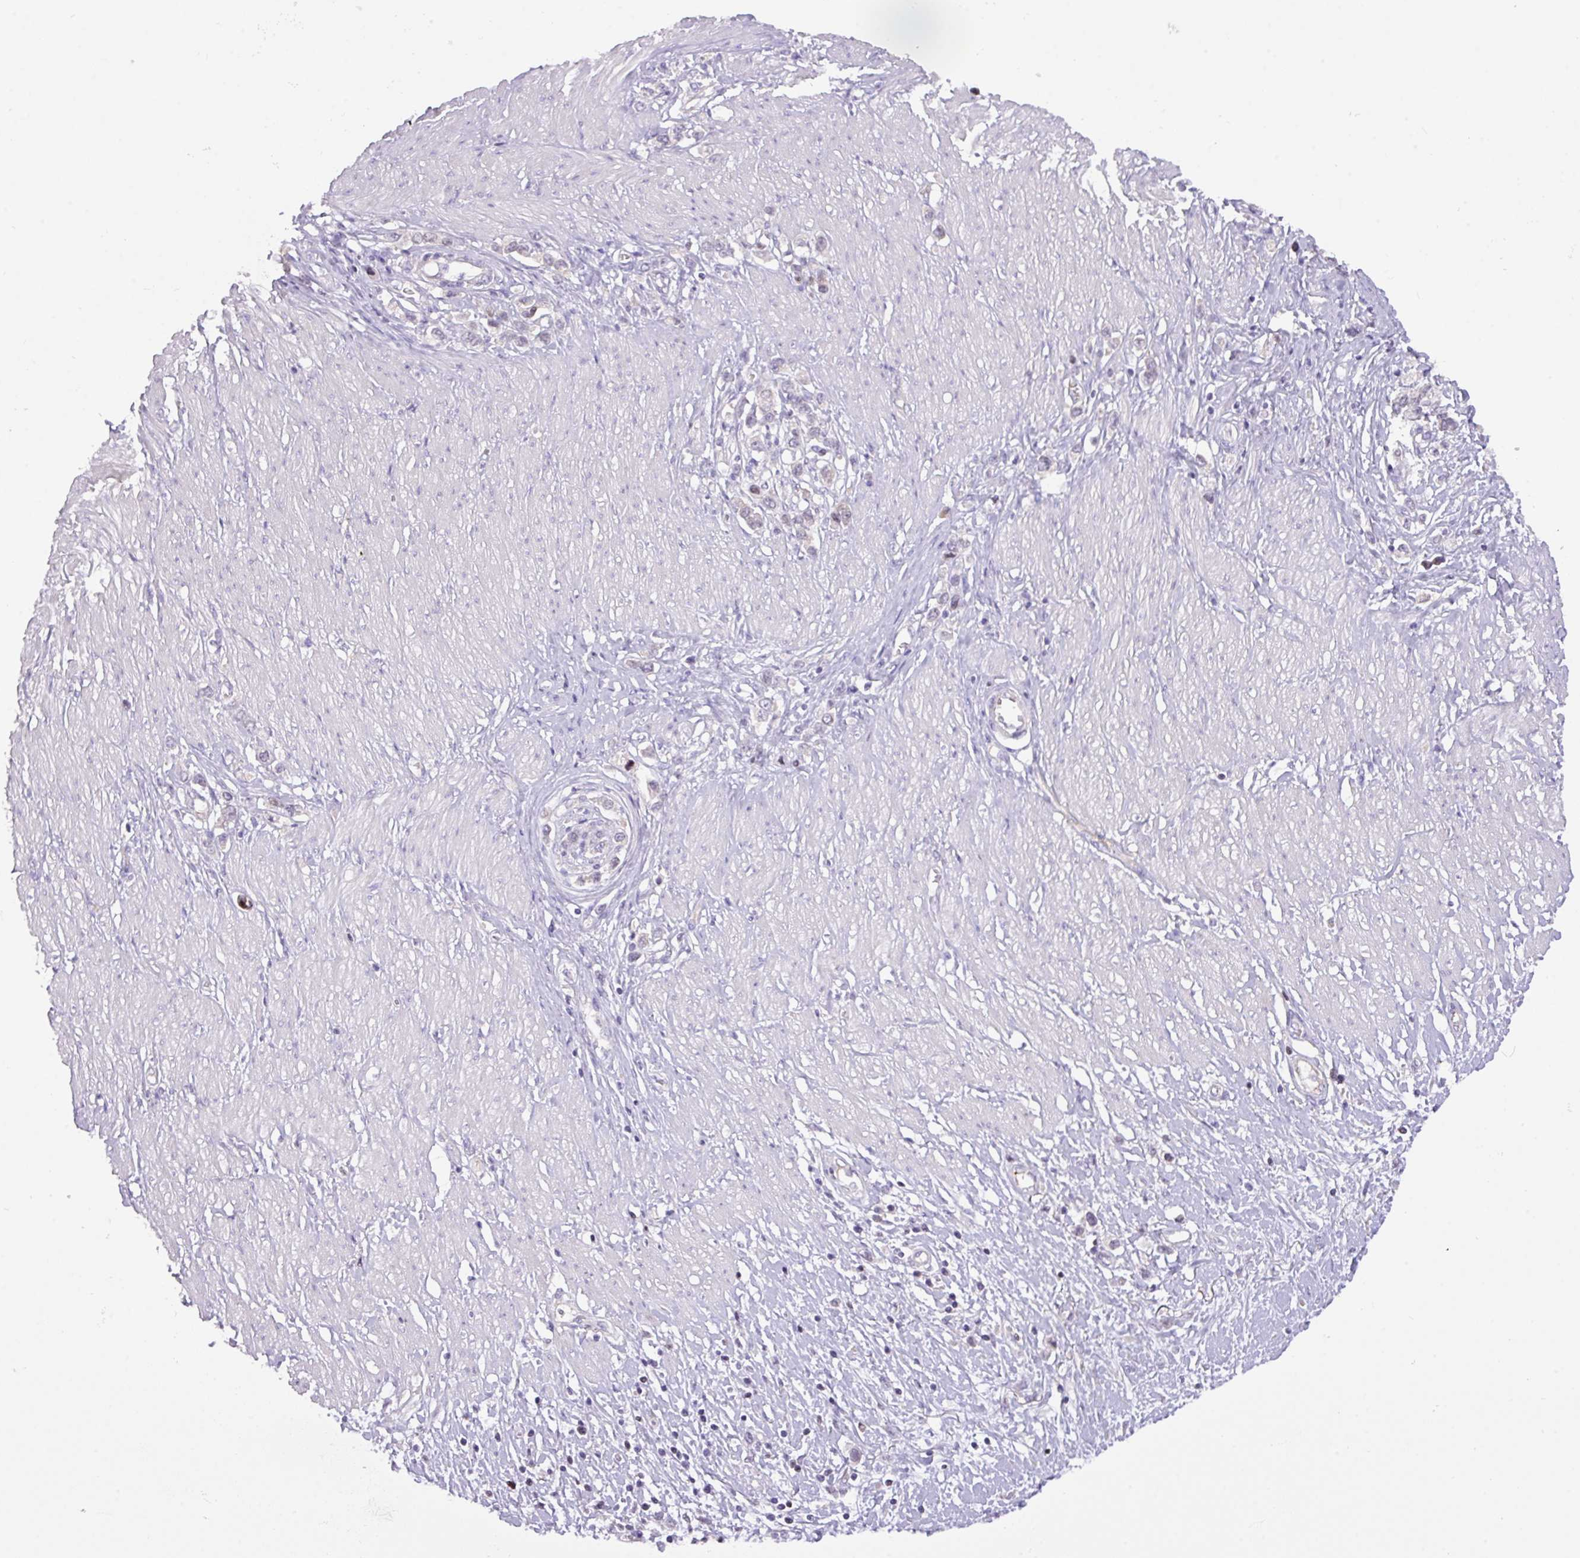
{"staining": {"intensity": "negative", "quantity": "none", "location": "none"}, "tissue": "stomach cancer", "cell_type": "Tumor cells", "image_type": "cancer", "snomed": [{"axis": "morphology", "description": "Normal tissue, NOS"}, {"axis": "morphology", "description": "Adenocarcinoma, NOS"}, {"axis": "topography", "description": "Stomach, upper"}, {"axis": "topography", "description": "Stomach"}], "caption": "Tumor cells show no significant expression in stomach cancer (adenocarcinoma).", "gene": "ZNF394", "patient": {"sex": "female", "age": 65}}